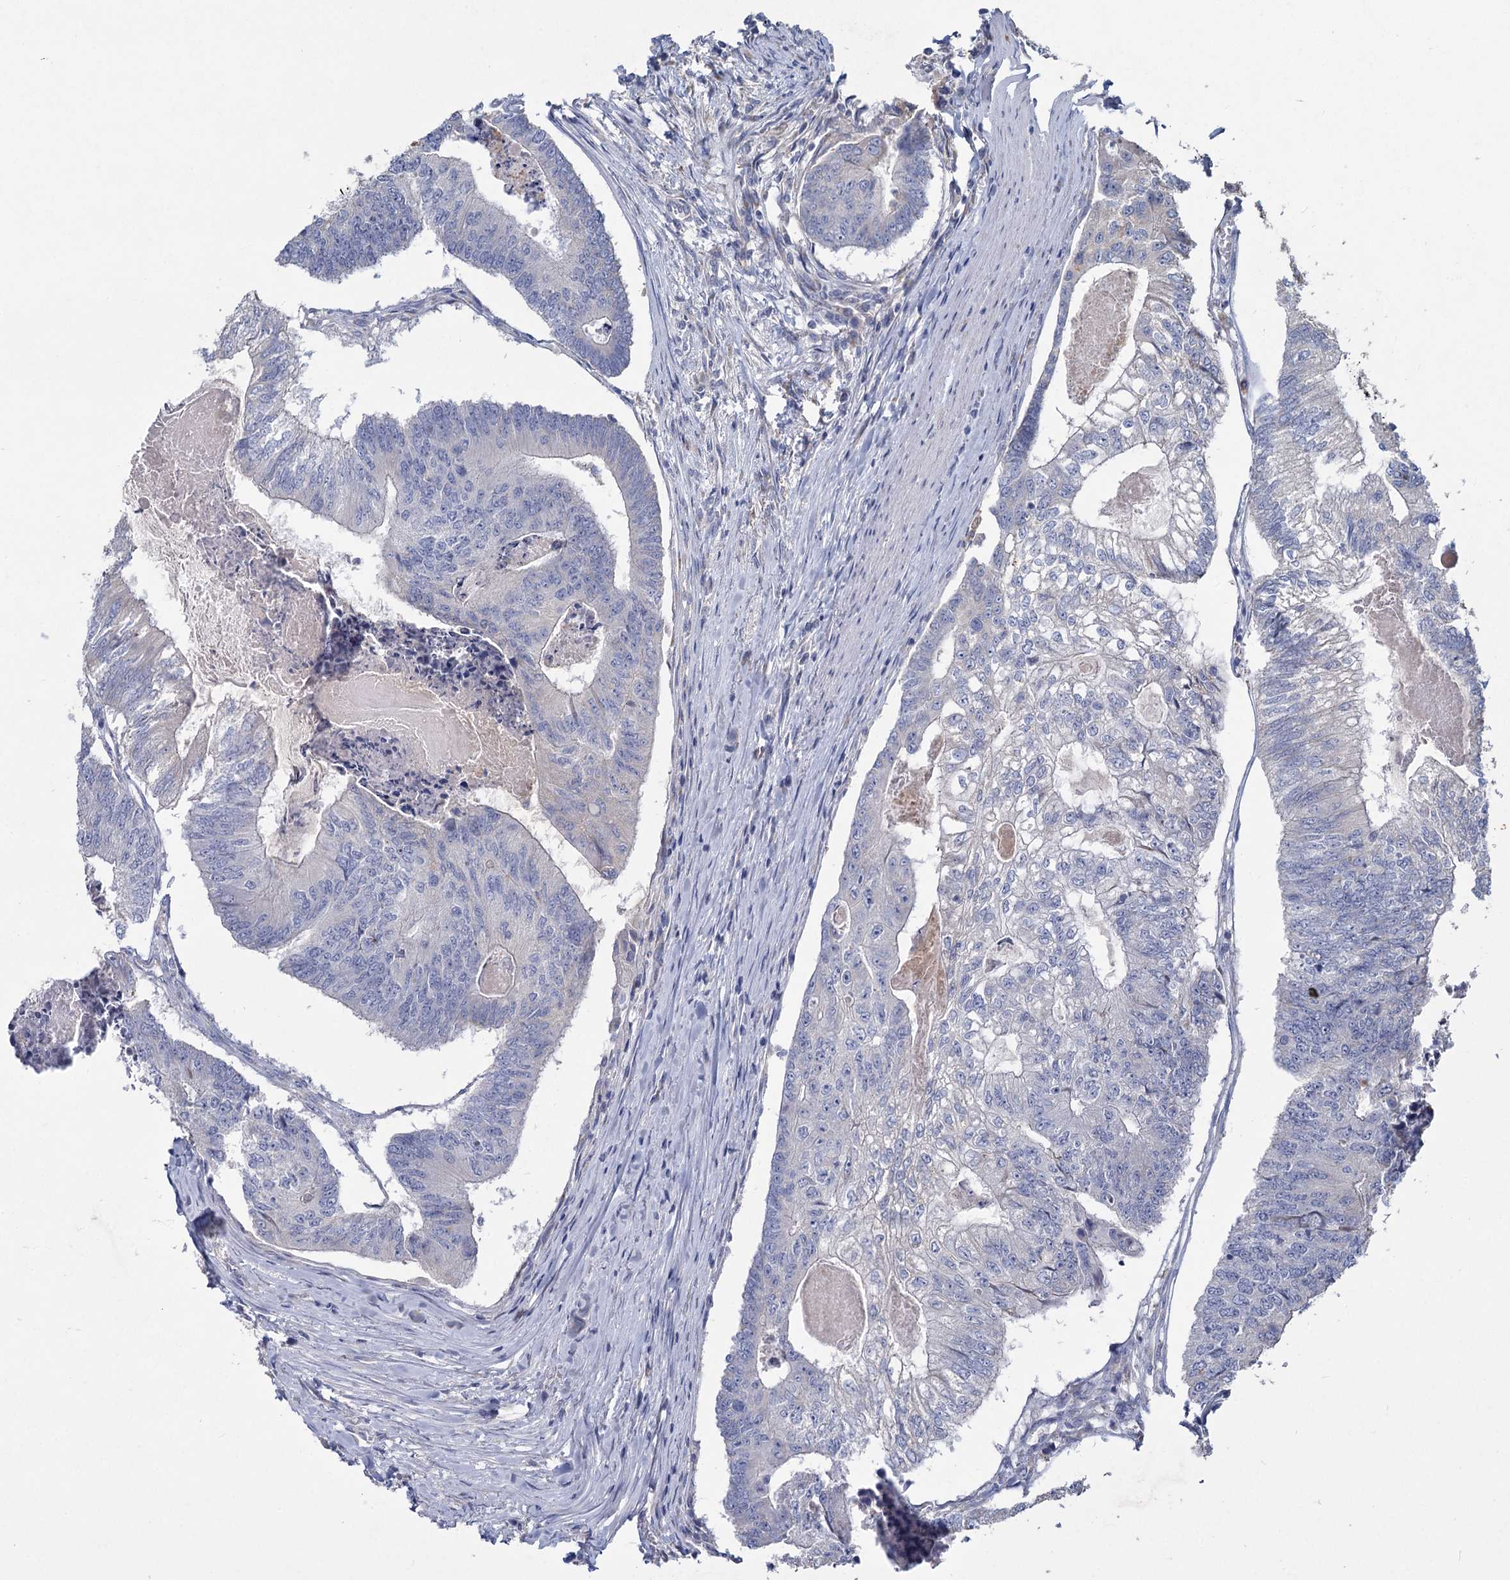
{"staining": {"intensity": "negative", "quantity": "none", "location": "none"}, "tissue": "colorectal cancer", "cell_type": "Tumor cells", "image_type": "cancer", "snomed": [{"axis": "morphology", "description": "Adenocarcinoma, NOS"}, {"axis": "topography", "description": "Colon"}], "caption": "Colorectal cancer (adenocarcinoma) was stained to show a protein in brown. There is no significant staining in tumor cells.", "gene": "HES2", "patient": {"sex": "female", "age": 67}}